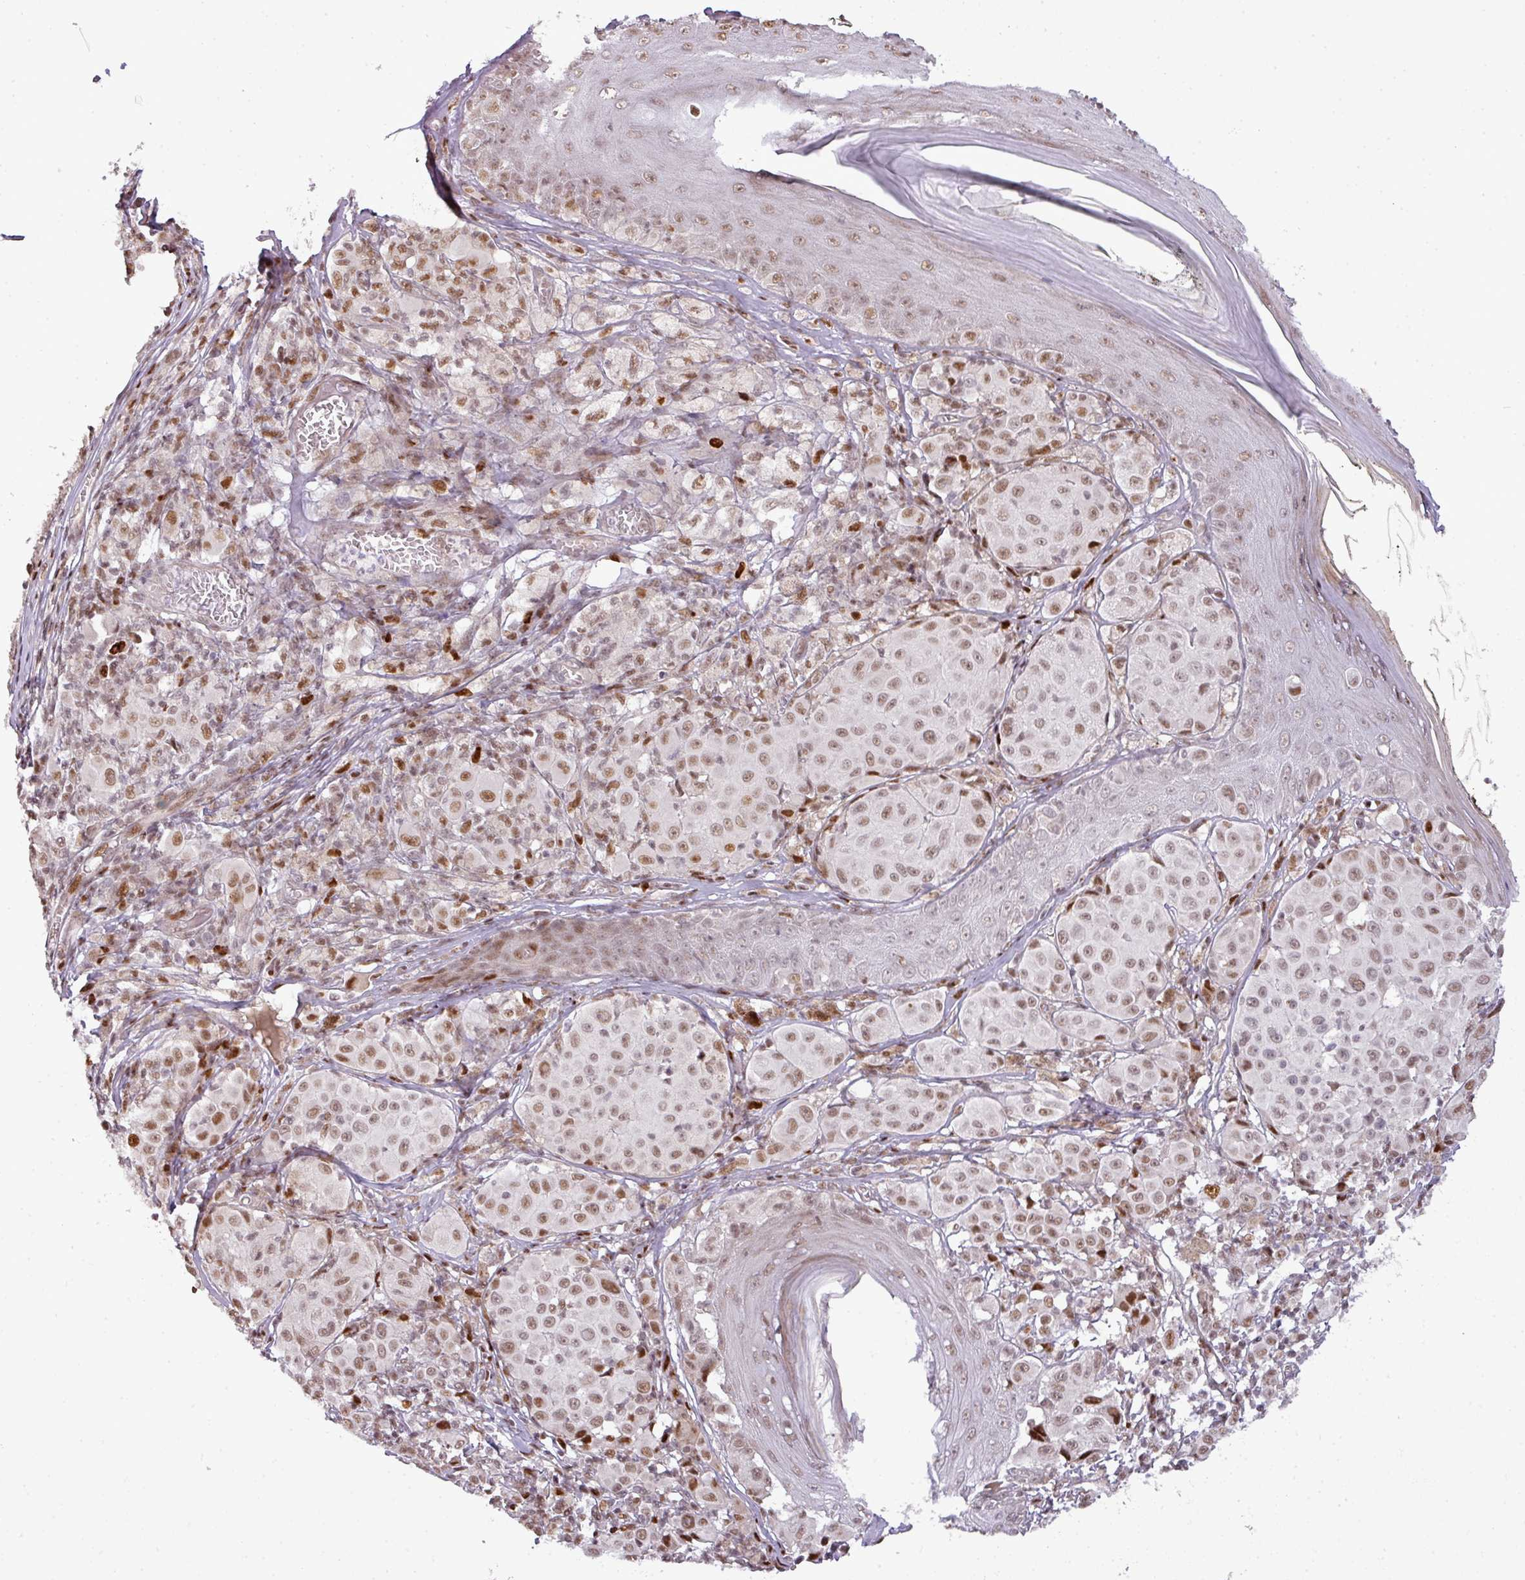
{"staining": {"intensity": "moderate", "quantity": "25%-75%", "location": "nuclear"}, "tissue": "melanoma", "cell_type": "Tumor cells", "image_type": "cancer", "snomed": [{"axis": "morphology", "description": "Malignant melanoma, NOS"}, {"axis": "topography", "description": "Skin"}], "caption": "High-magnification brightfield microscopy of melanoma stained with DAB (brown) and counterstained with hematoxylin (blue). tumor cells exhibit moderate nuclear positivity is appreciated in approximately25%-75% of cells.", "gene": "MYSM1", "patient": {"sex": "female", "age": 43}}